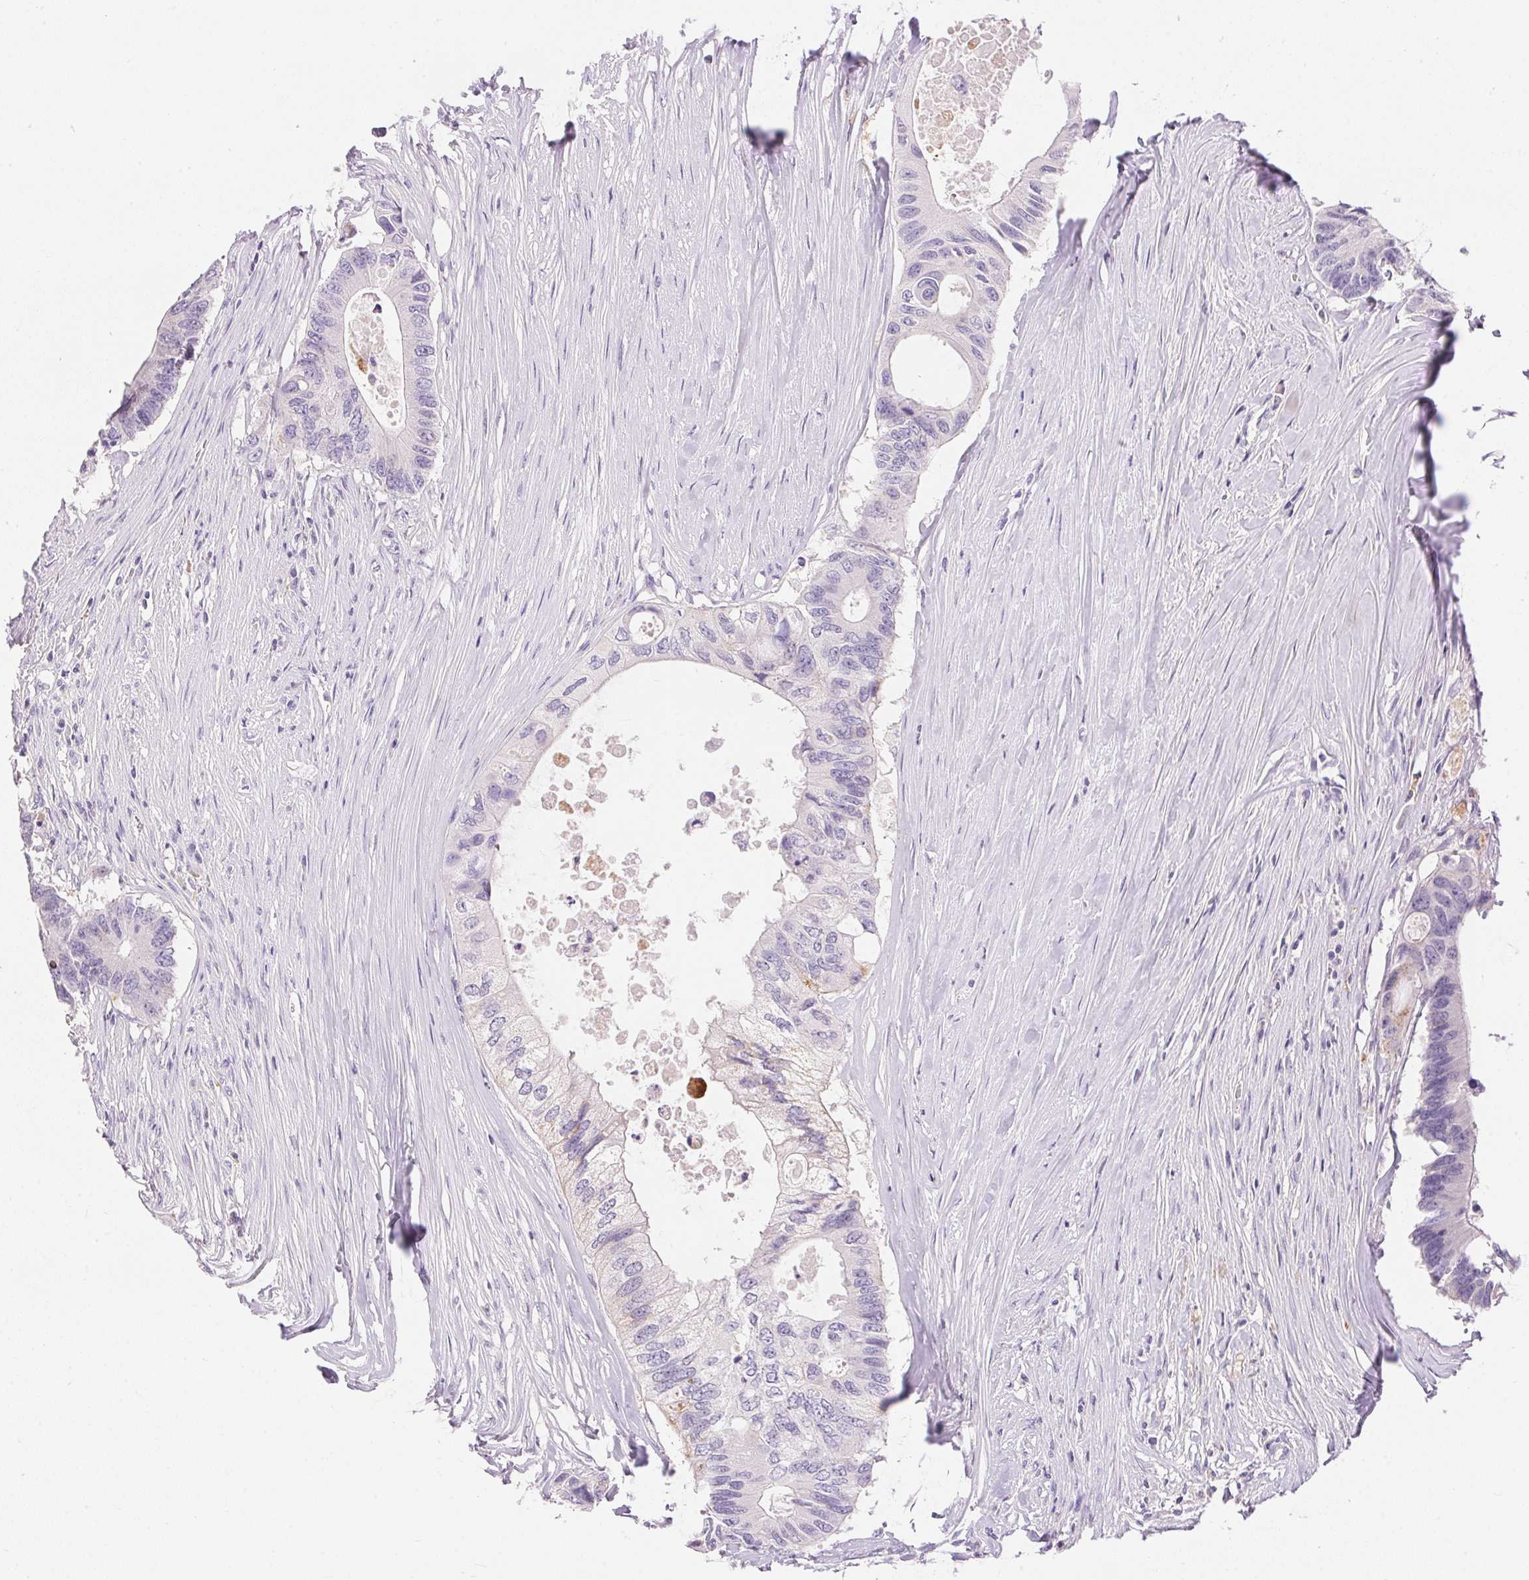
{"staining": {"intensity": "negative", "quantity": "none", "location": "none"}, "tissue": "colorectal cancer", "cell_type": "Tumor cells", "image_type": "cancer", "snomed": [{"axis": "morphology", "description": "Adenocarcinoma, NOS"}, {"axis": "topography", "description": "Colon"}], "caption": "Colorectal adenocarcinoma was stained to show a protein in brown. There is no significant staining in tumor cells.", "gene": "PNLIPRP3", "patient": {"sex": "male", "age": 71}}